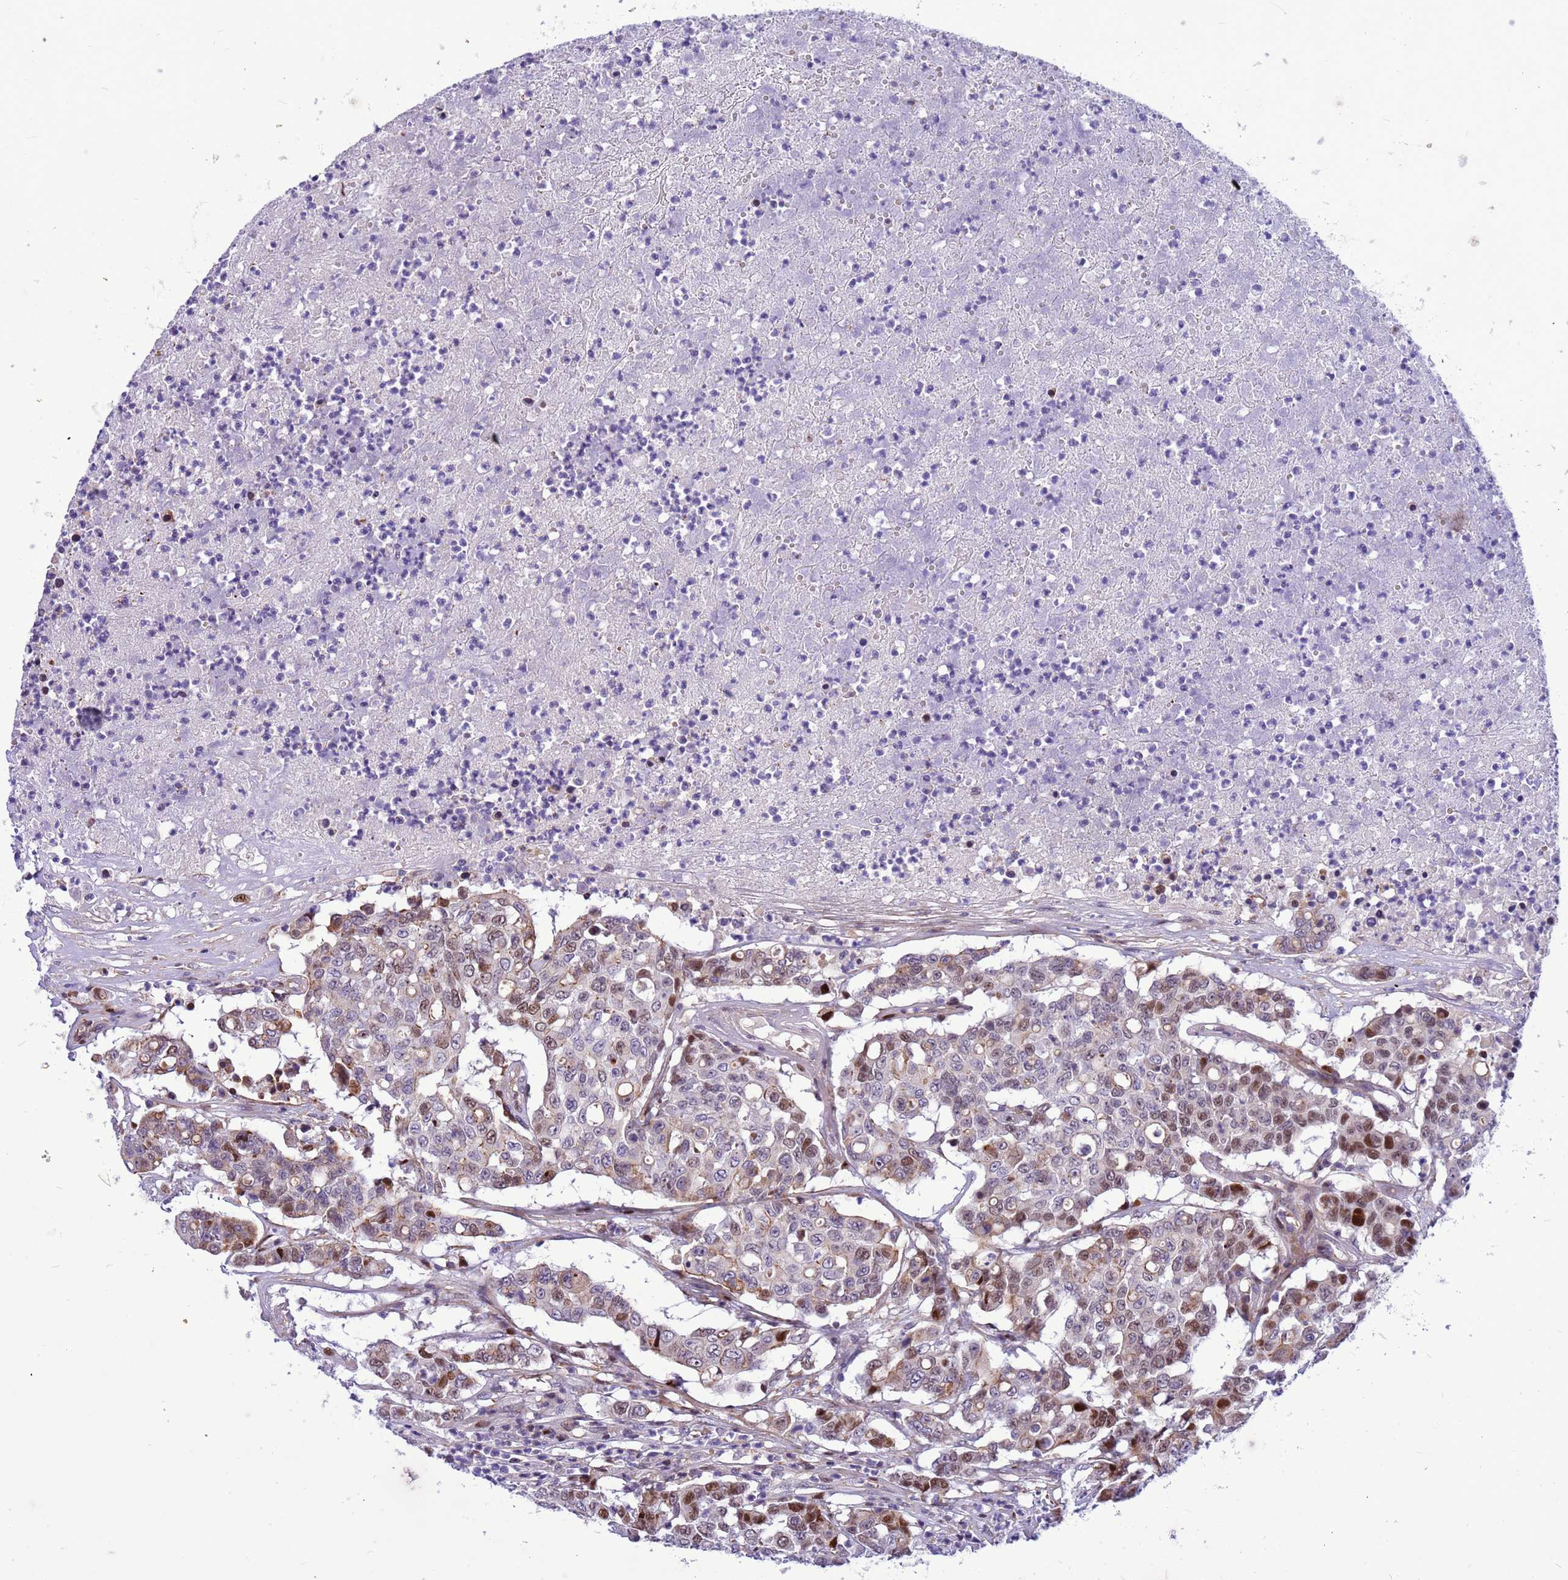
{"staining": {"intensity": "moderate", "quantity": "25%-75%", "location": "nuclear"}, "tissue": "colorectal cancer", "cell_type": "Tumor cells", "image_type": "cancer", "snomed": [{"axis": "morphology", "description": "Adenocarcinoma, NOS"}, {"axis": "topography", "description": "Colon"}], "caption": "Immunohistochemistry (DAB) staining of human colorectal adenocarcinoma reveals moderate nuclear protein expression in about 25%-75% of tumor cells. (Stains: DAB in brown, nuclei in blue, Microscopy: brightfield microscopy at high magnification).", "gene": "ADAMTS7", "patient": {"sex": "male", "age": 51}}